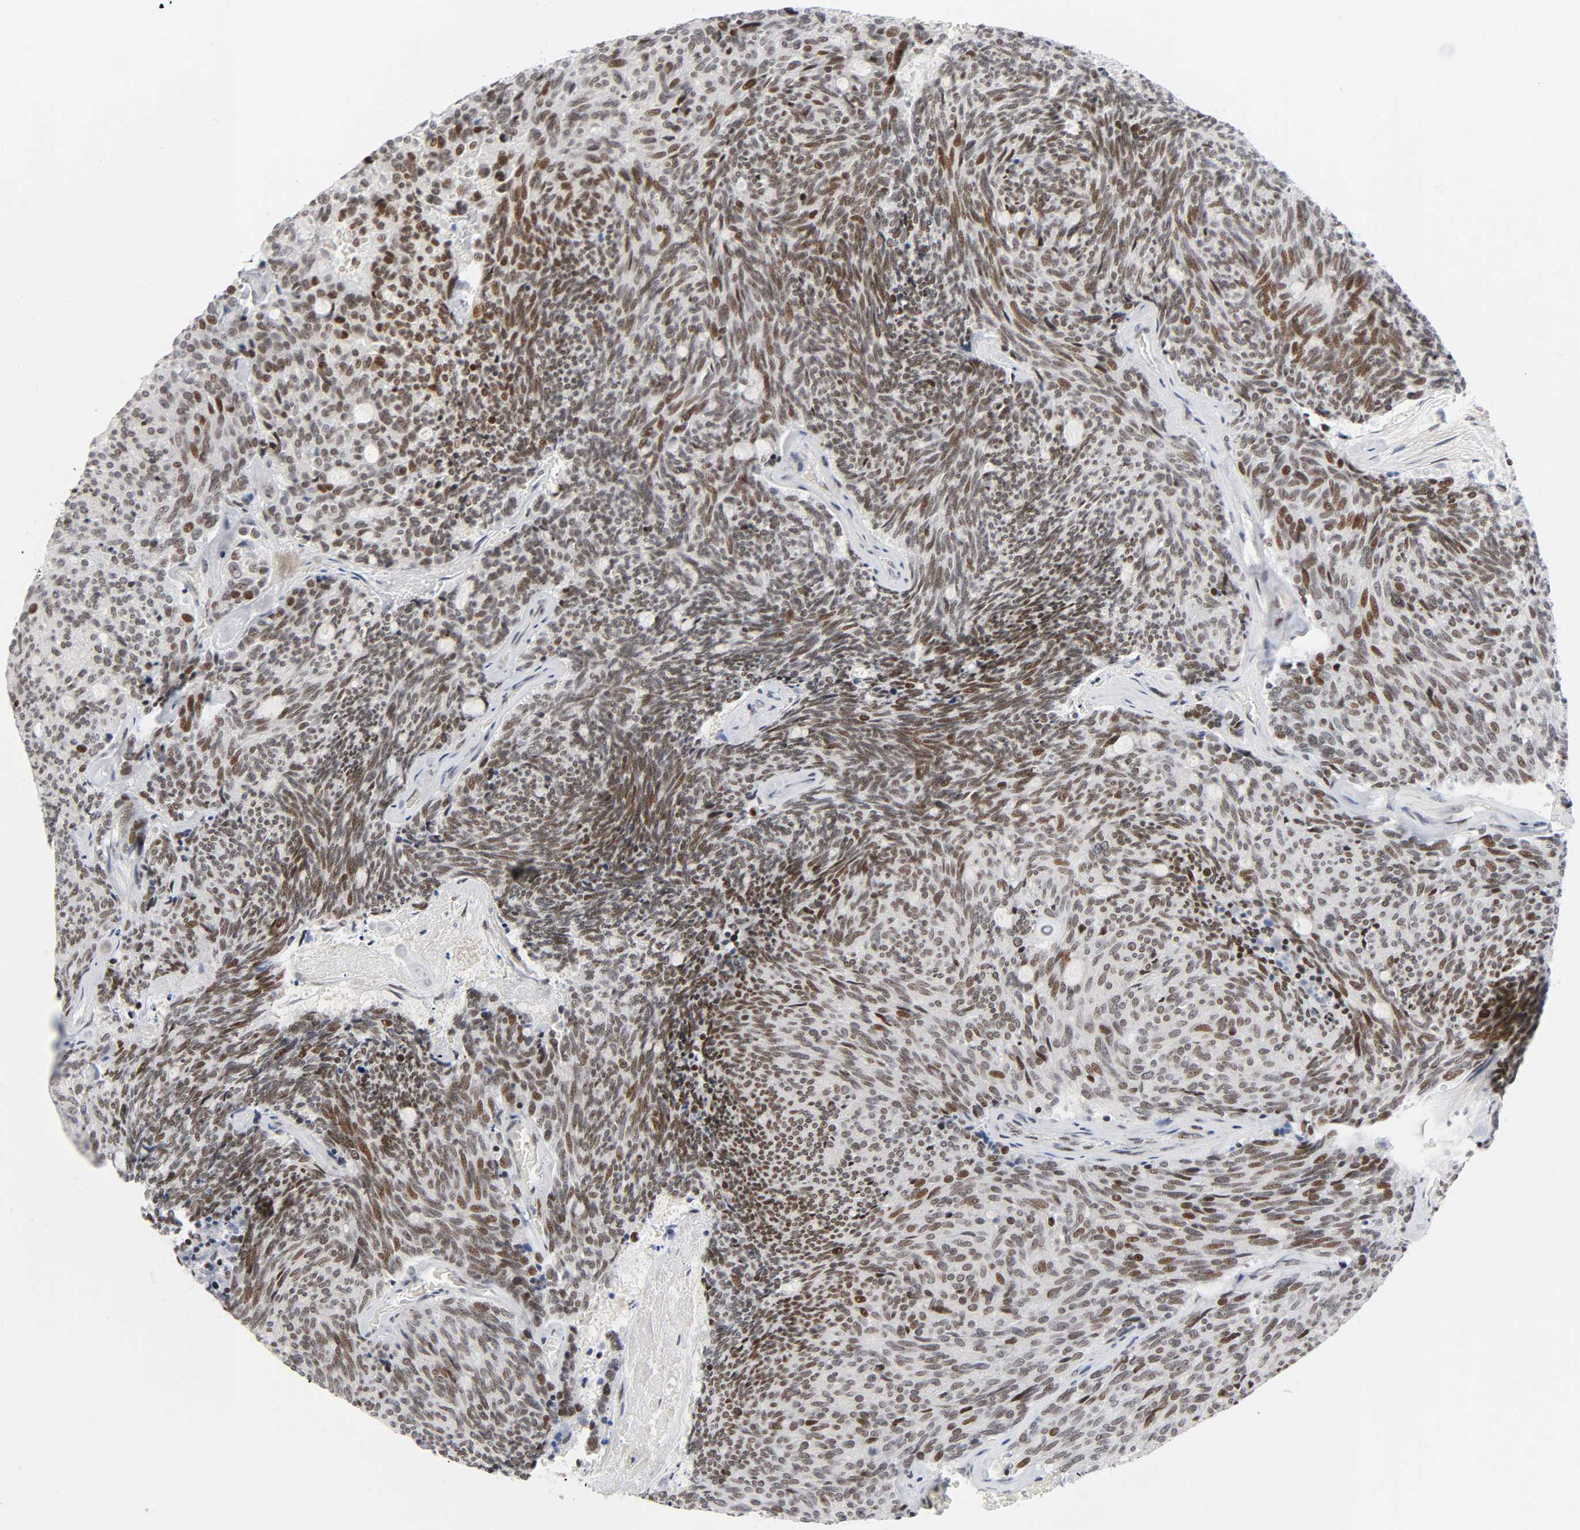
{"staining": {"intensity": "moderate", "quantity": ">75%", "location": "nuclear"}, "tissue": "carcinoid", "cell_type": "Tumor cells", "image_type": "cancer", "snomed": [{"axis": "morphology", "description": "Carcinoid, malignant, NOS"}, {"axis": "topography", "description": "Pancreas"}], "caption": "Moderate nuclear protein staining is identified in approximately >75% of tumor cells in carcinoid (malignant).", "gene": "DIDO1", "patient": {"sex": "female", "age": 54}}